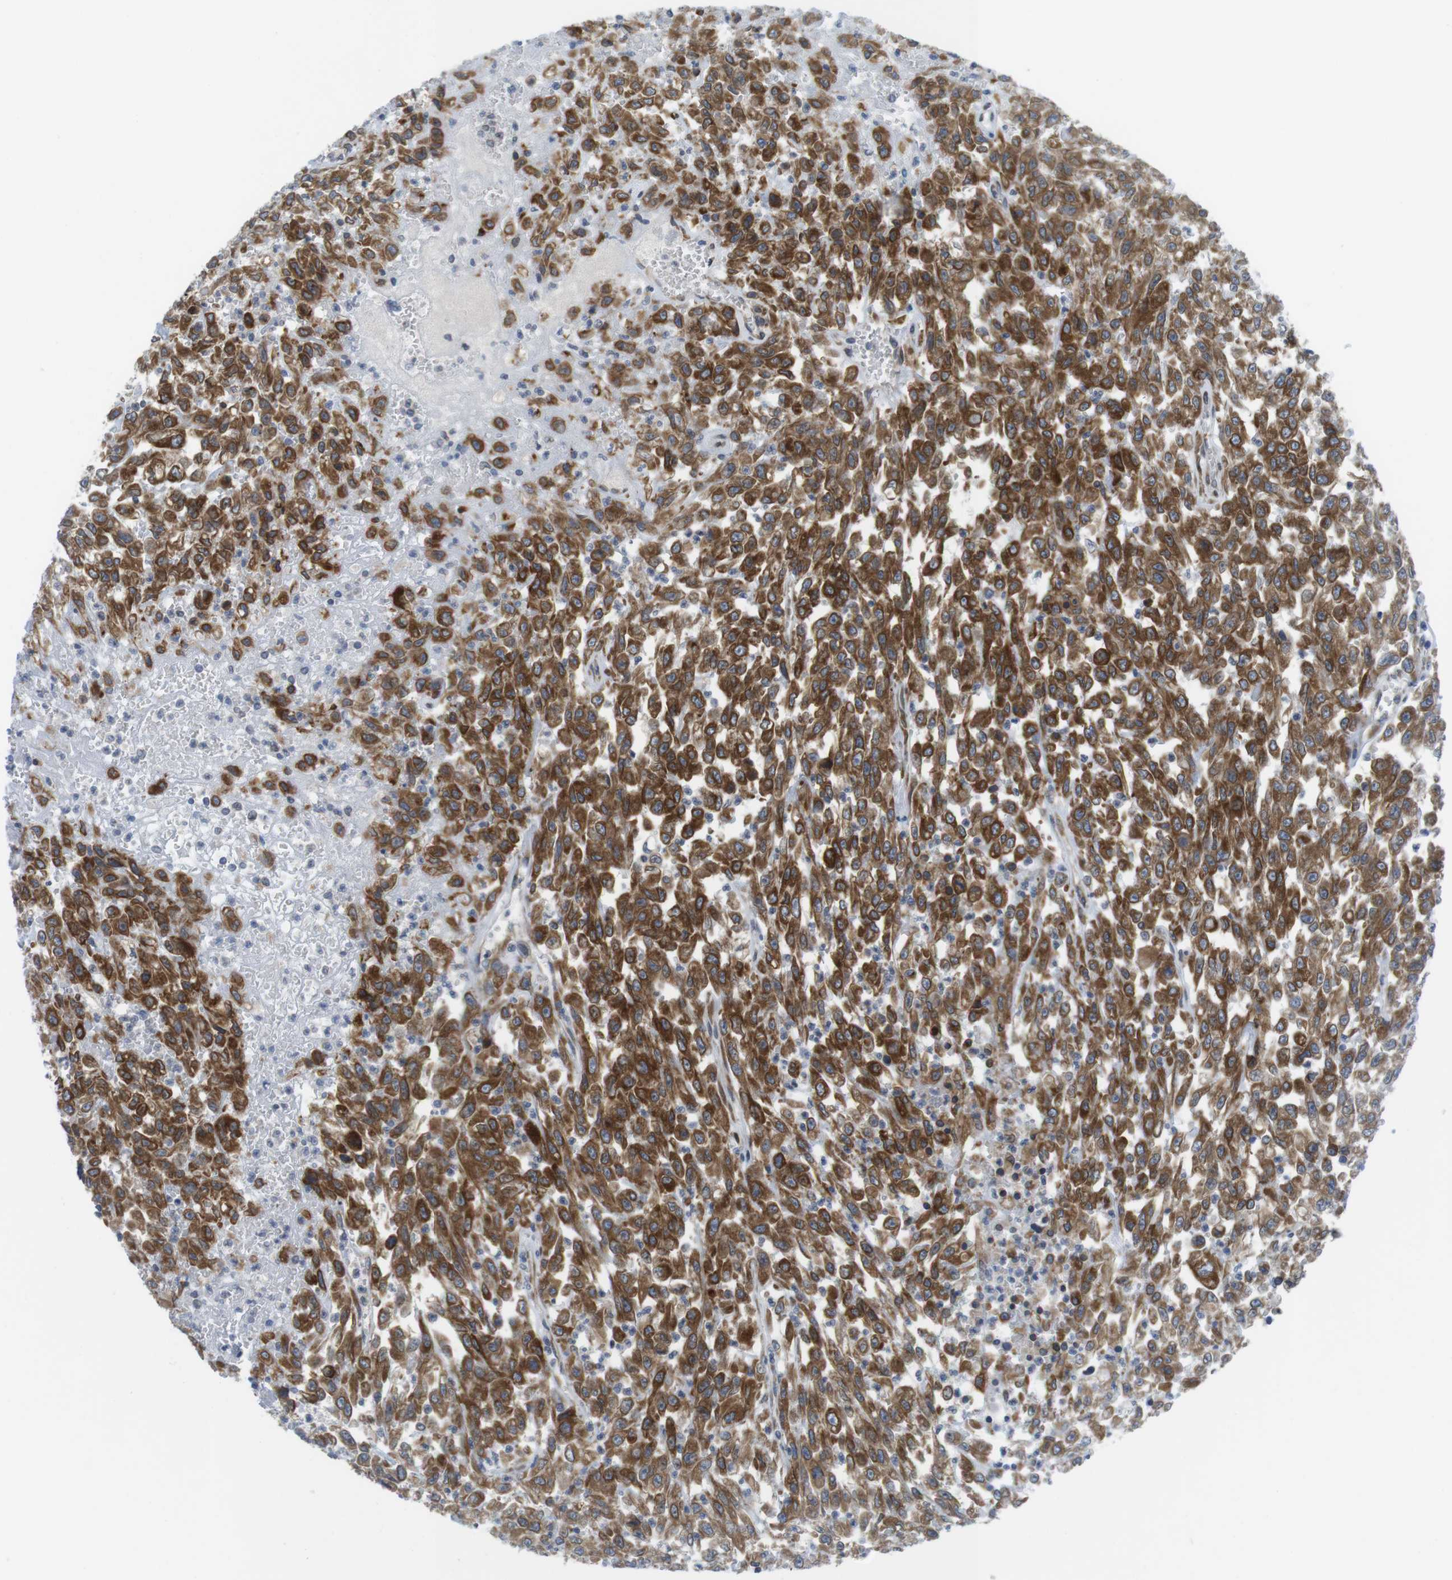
{"staining": {"intensity": "moderate", "quantity": ">75%", "location": "cytoplasmic/membranous"}, "tissue": "urothelial cancer", "cell_type": "Tumor cells", "image_type": "cancer", "snomed": [{"axis": "morphology", "description": "Urothelial carcinoma, High grade"}, {"axis": "topography", "description": "Urinary bladder"}], "caption": "This is an image of IHC staining of urothelial carcinoma (high-grade), which shows moderate expression in the cytoplasmic/membranous of tumor cells.", "gene": "ERGIC3", "patient": {"sex": "male", "age": 46}}